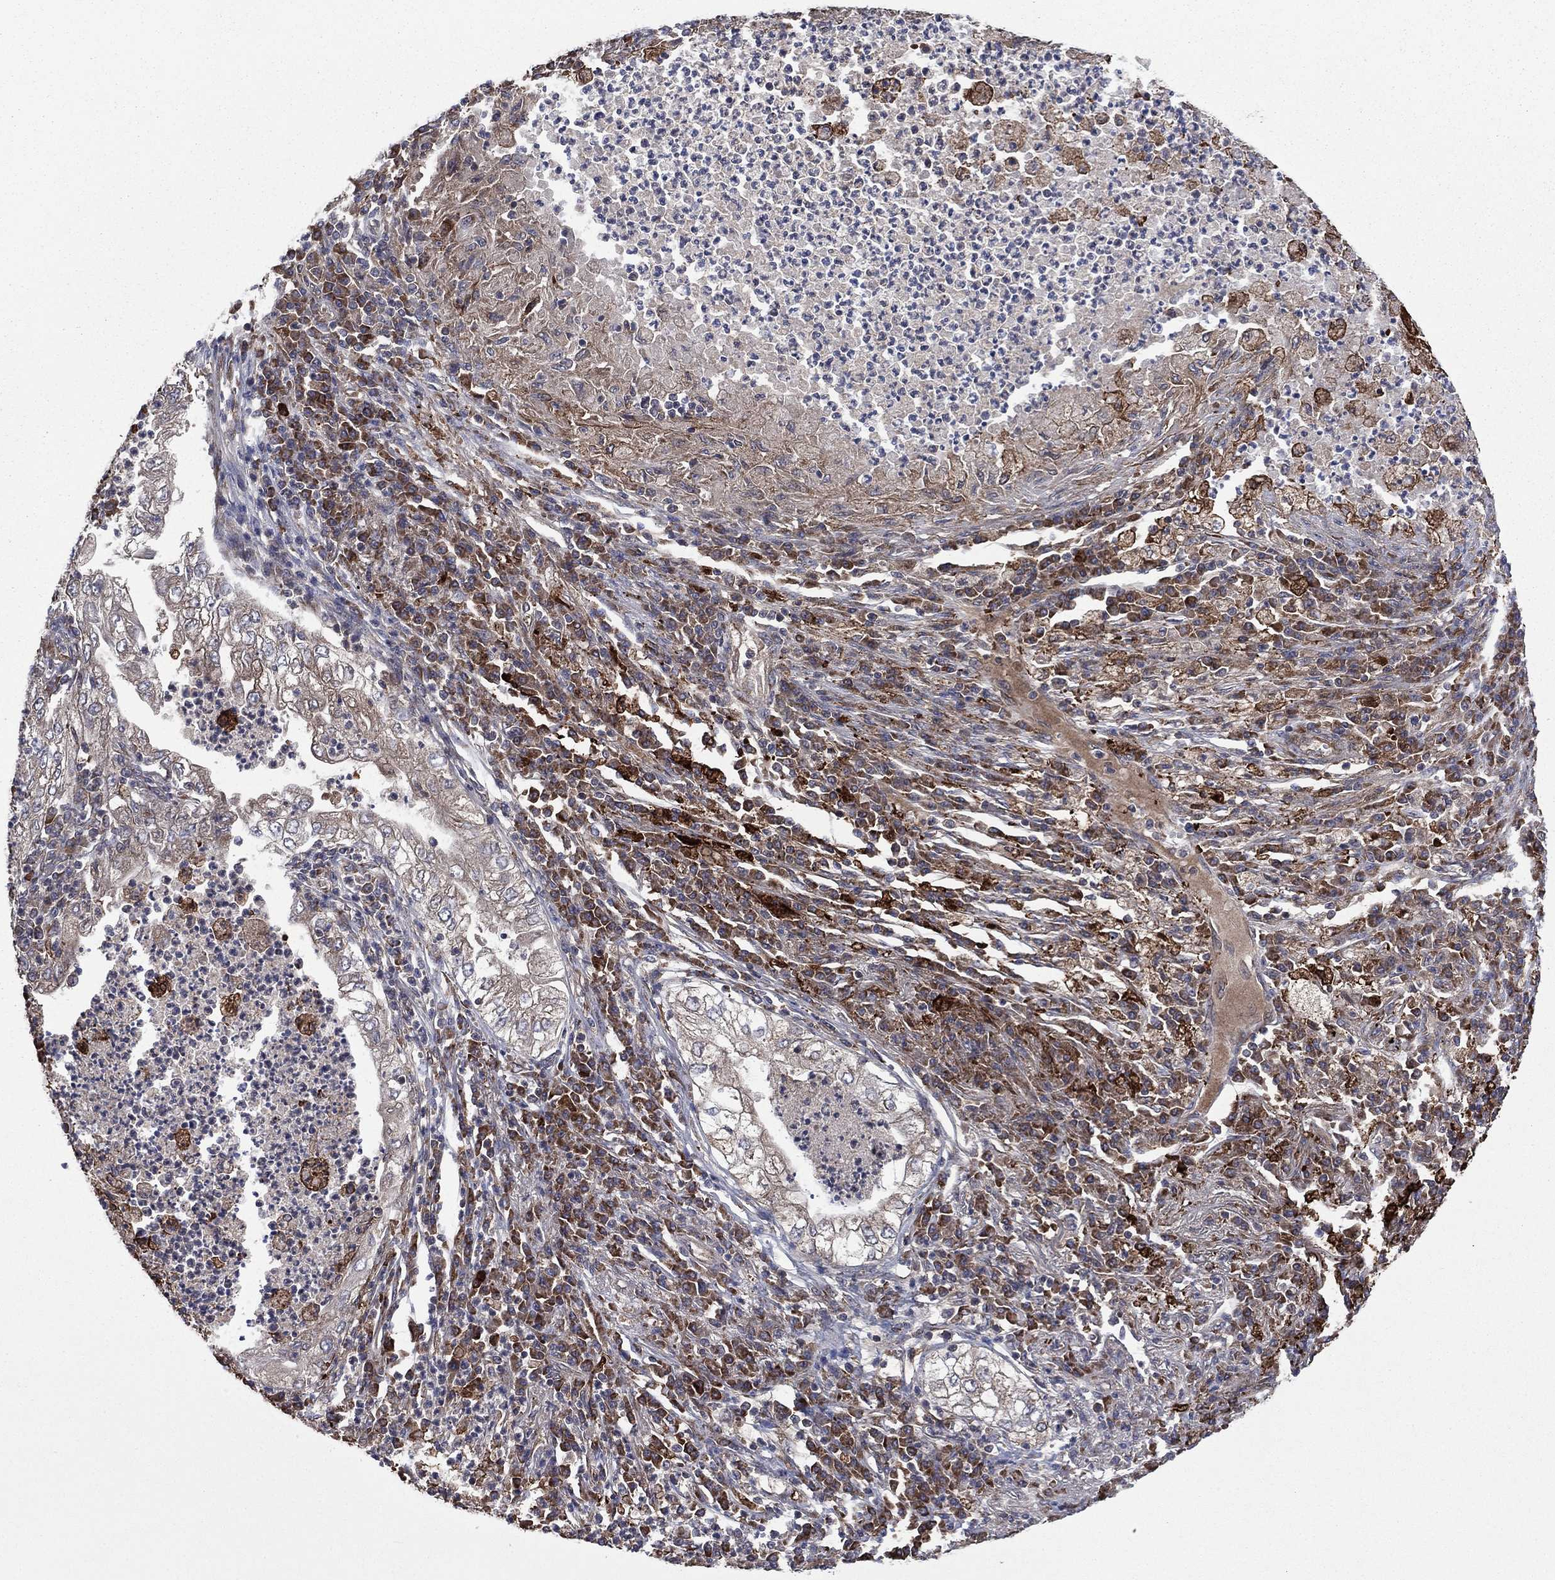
{"staining": {"intensity": "negative", "quantity": "none", "location": "none"}, "tissue": "lung cancer", "cell_type": "Tumor cells", "image_type": "cancer", "snomed": [{"axis": "morphology", "description": "Adenocarcinoma, NOS"}, {"axis": "topography", "description": "Lung"}], "caption": "IHC micrograph of lung cancer stained for a protein (brown), which reveals no expression in tumor cells.", "gene": "C2orf76", "patient": {"sex": "female", "age": 73}}